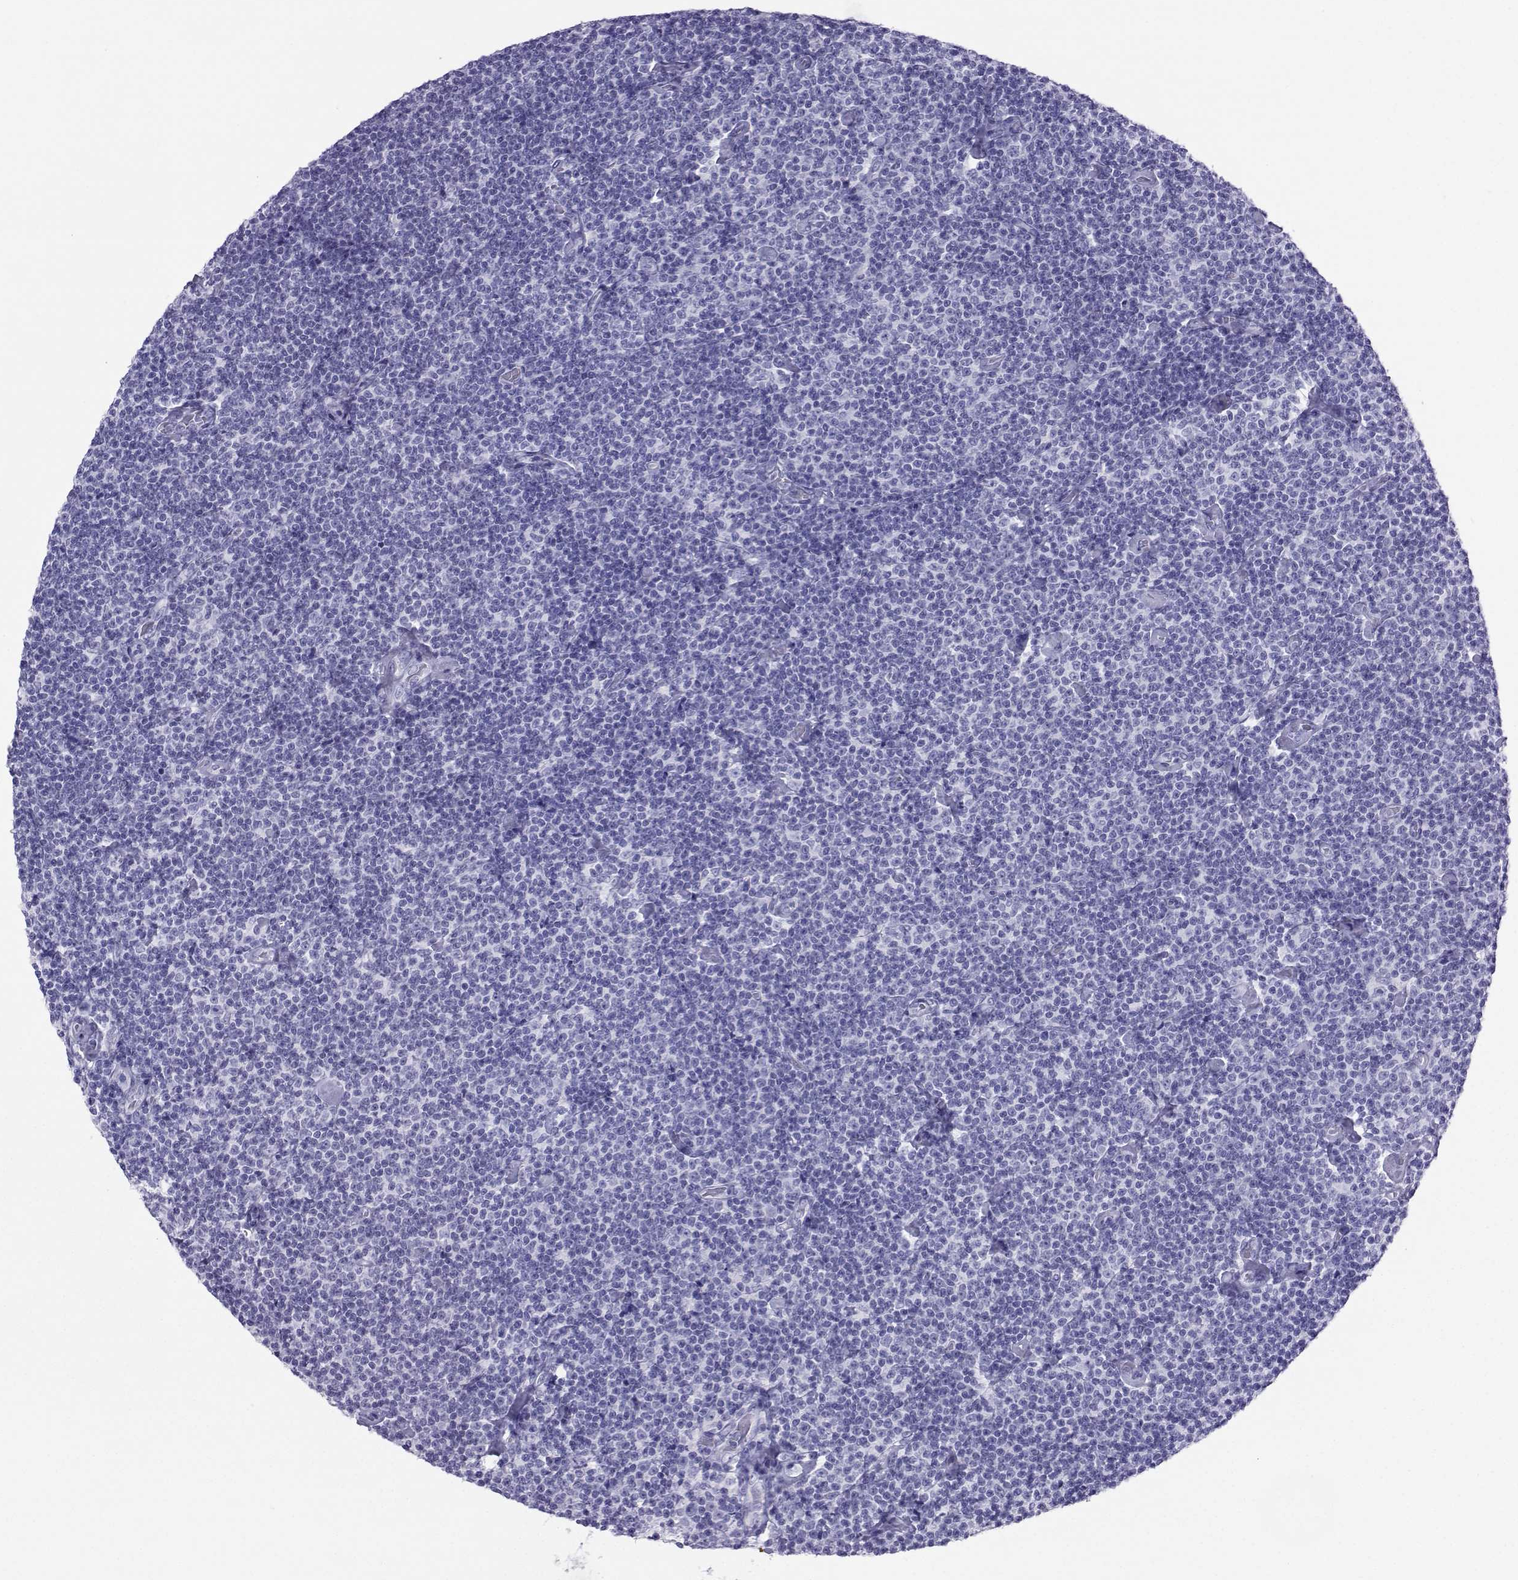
{"staining": {"intensity": "negative", "quantity": "none", "location": "none"}, "tissue": "lymphoma", "cell_type": "Tumor cells", "image_type": "cancer", "snomed": [{"axis": "morphology", "description": "Malignant lymphoma, non-Hodgkin's type, Low grade"}, {"axis": "topography", "description": "Lymph node"}], "caption": "DAB immunohistochemical staining of human lymphoma demonstrates no significant staining in tumor cells.", "gene": "LORICRIN", "patient": {"sex": "male", "age": 81}}